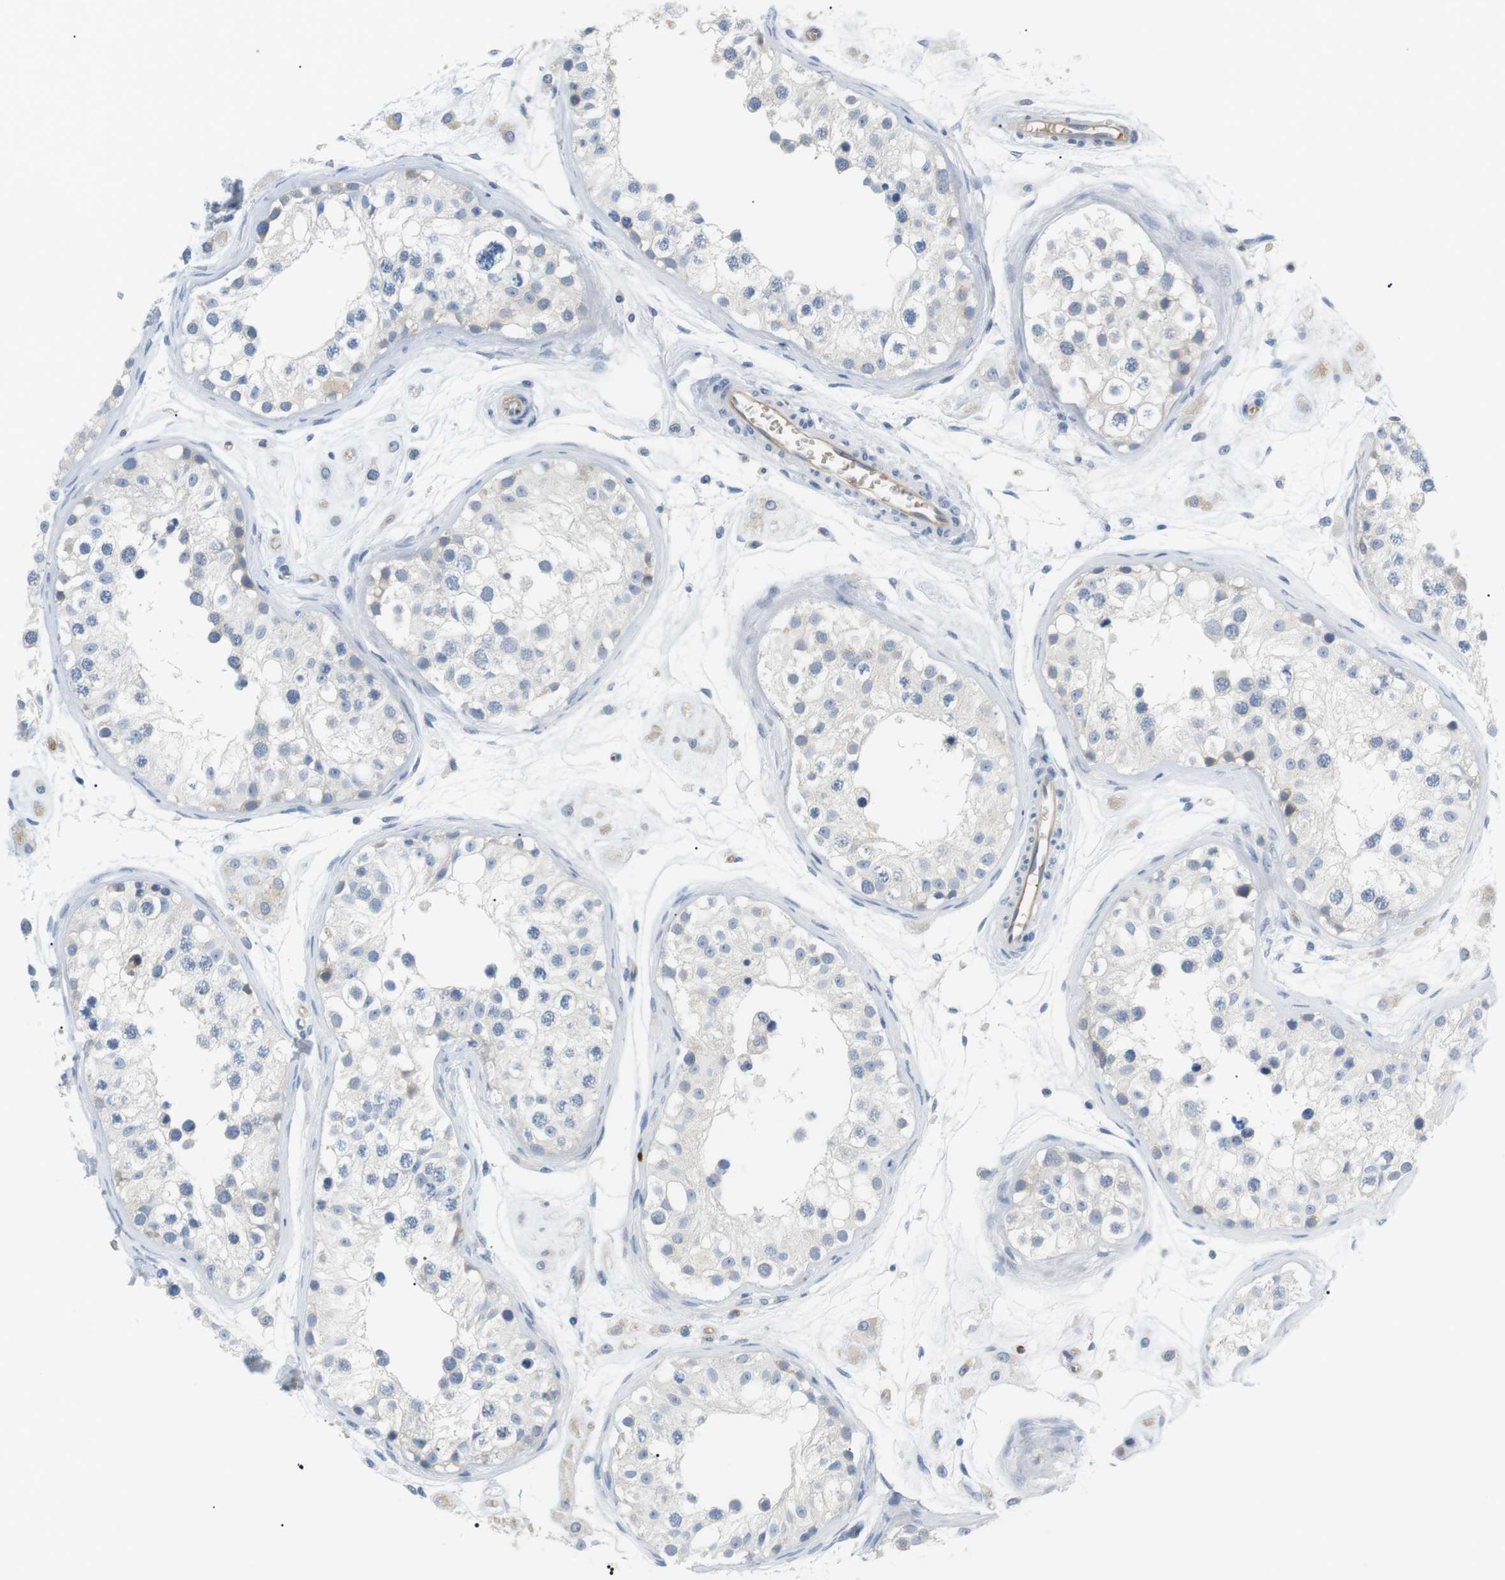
{"staining": {"intensity": "negative", "quantity": "none", "location": "none"}, "tissue": "testis", "cell_type": "Cells in seminiferous ducts", "image_type": "normal", "snomed": [{"axis": "morphology", "description": "Normal tissue, NOS"}, {"axis": "morphology", "description": "Adenocarcinoma, metastatic, NOS"}, {"axis": "topography", "description": "Testis"}], "caption": "High magnification brightfield microscopy of normal testis stained with DAB (brown) and counterstained with hematoxylin (blue): cells in seminiferous ducts show no significant positivity.", "gene": "ADCY10", "patient": {"sex": "male", "age": 26}}